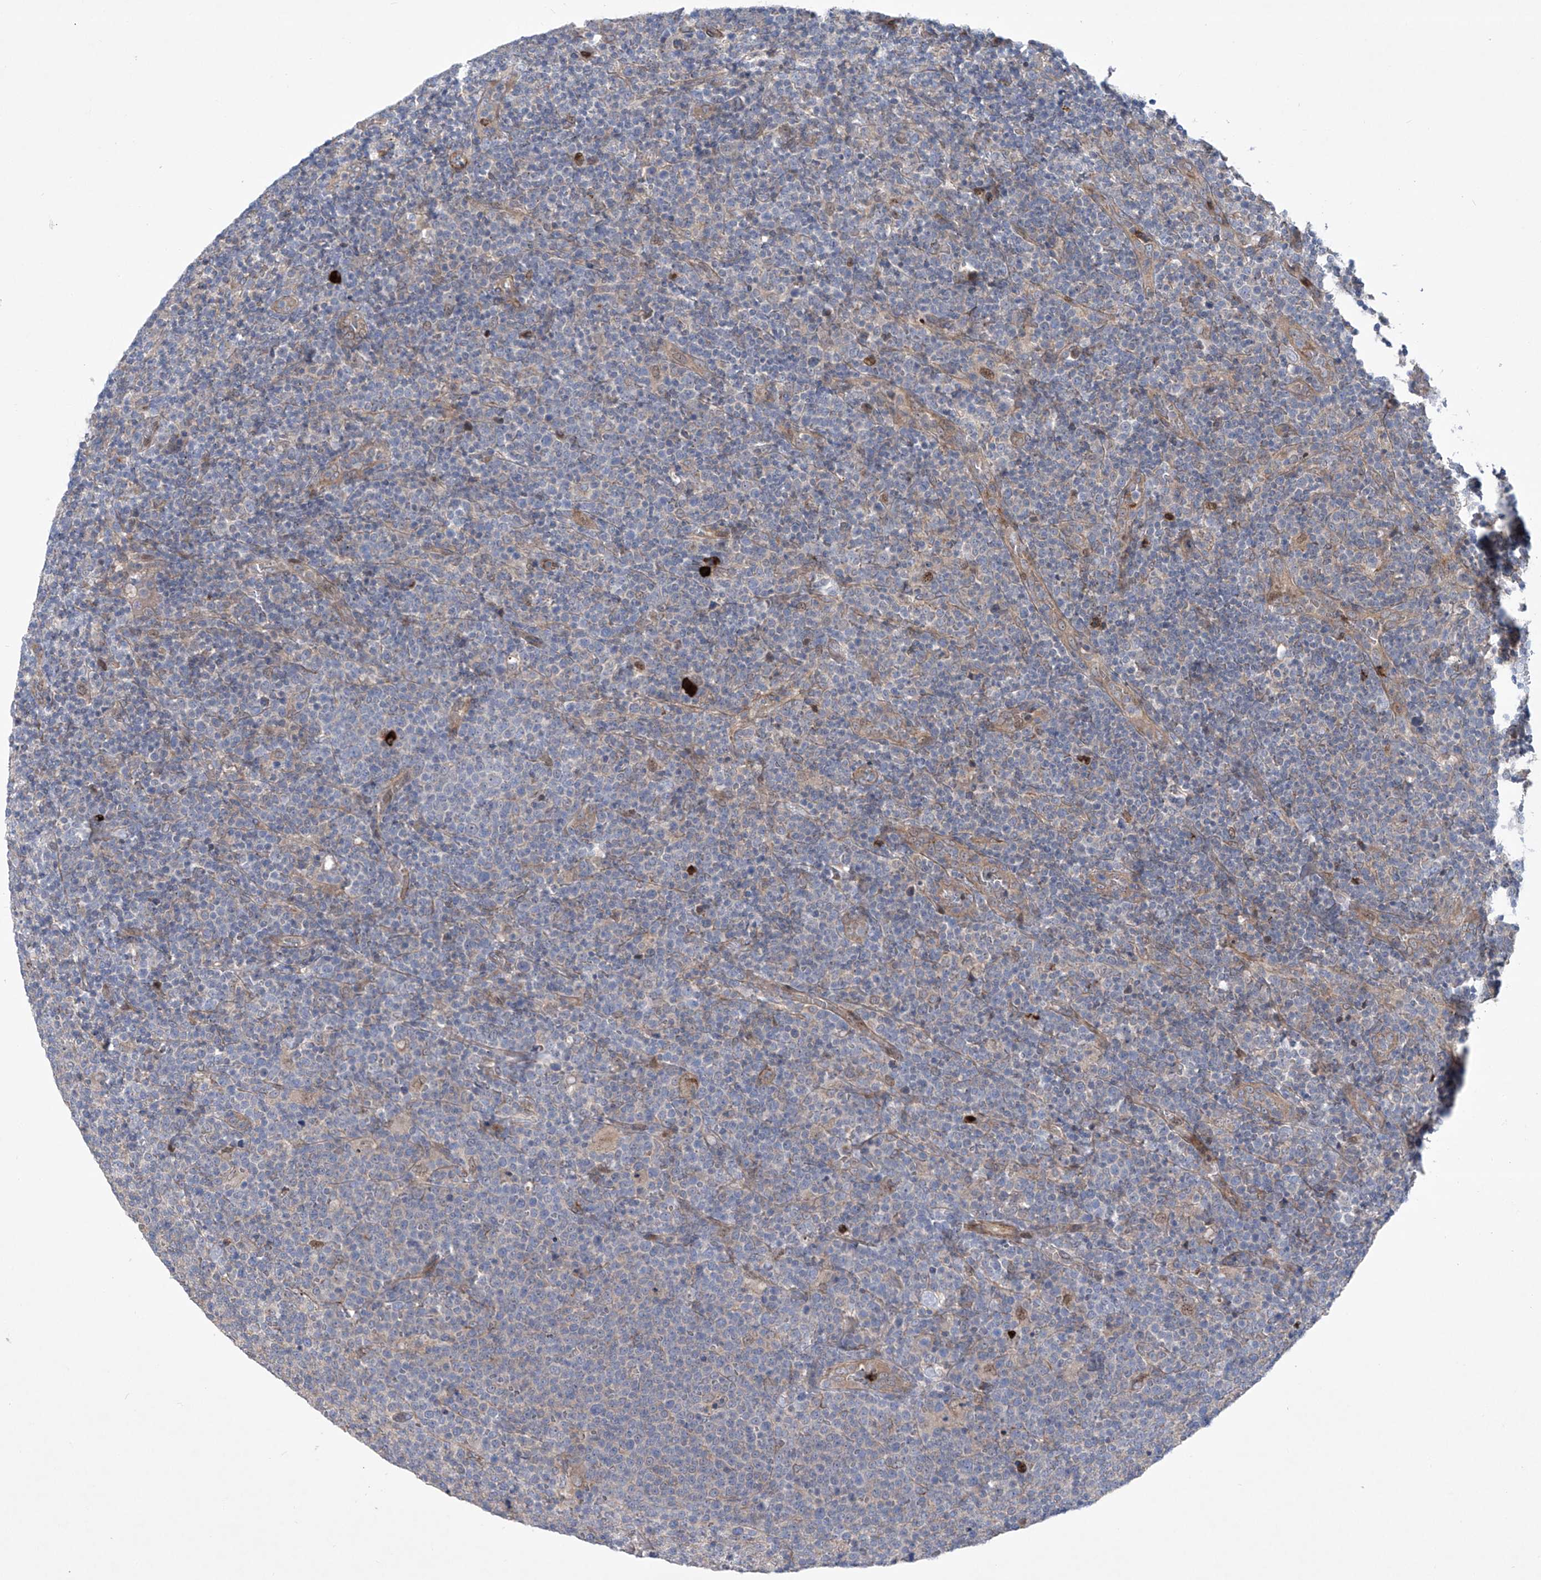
{"staining": {"intensity": "negative", "quantity": "none", "location": "none"}, "tissue": "lymphoma", "cell_type": "Tumor cells", "image_type": "cancer", "snomed": [{"axis": "morphology", "description": "Malignant lymphoma, non-Hodgkin's type, High grade"}, {"axis": "topography", "description": "Lymph node"}], "caption": "This is an IHC micrograph of lymphoma. There is no expression in tumor cells.", "gene": "KLC4", "patient": {"sex": "male", "age": 61}}